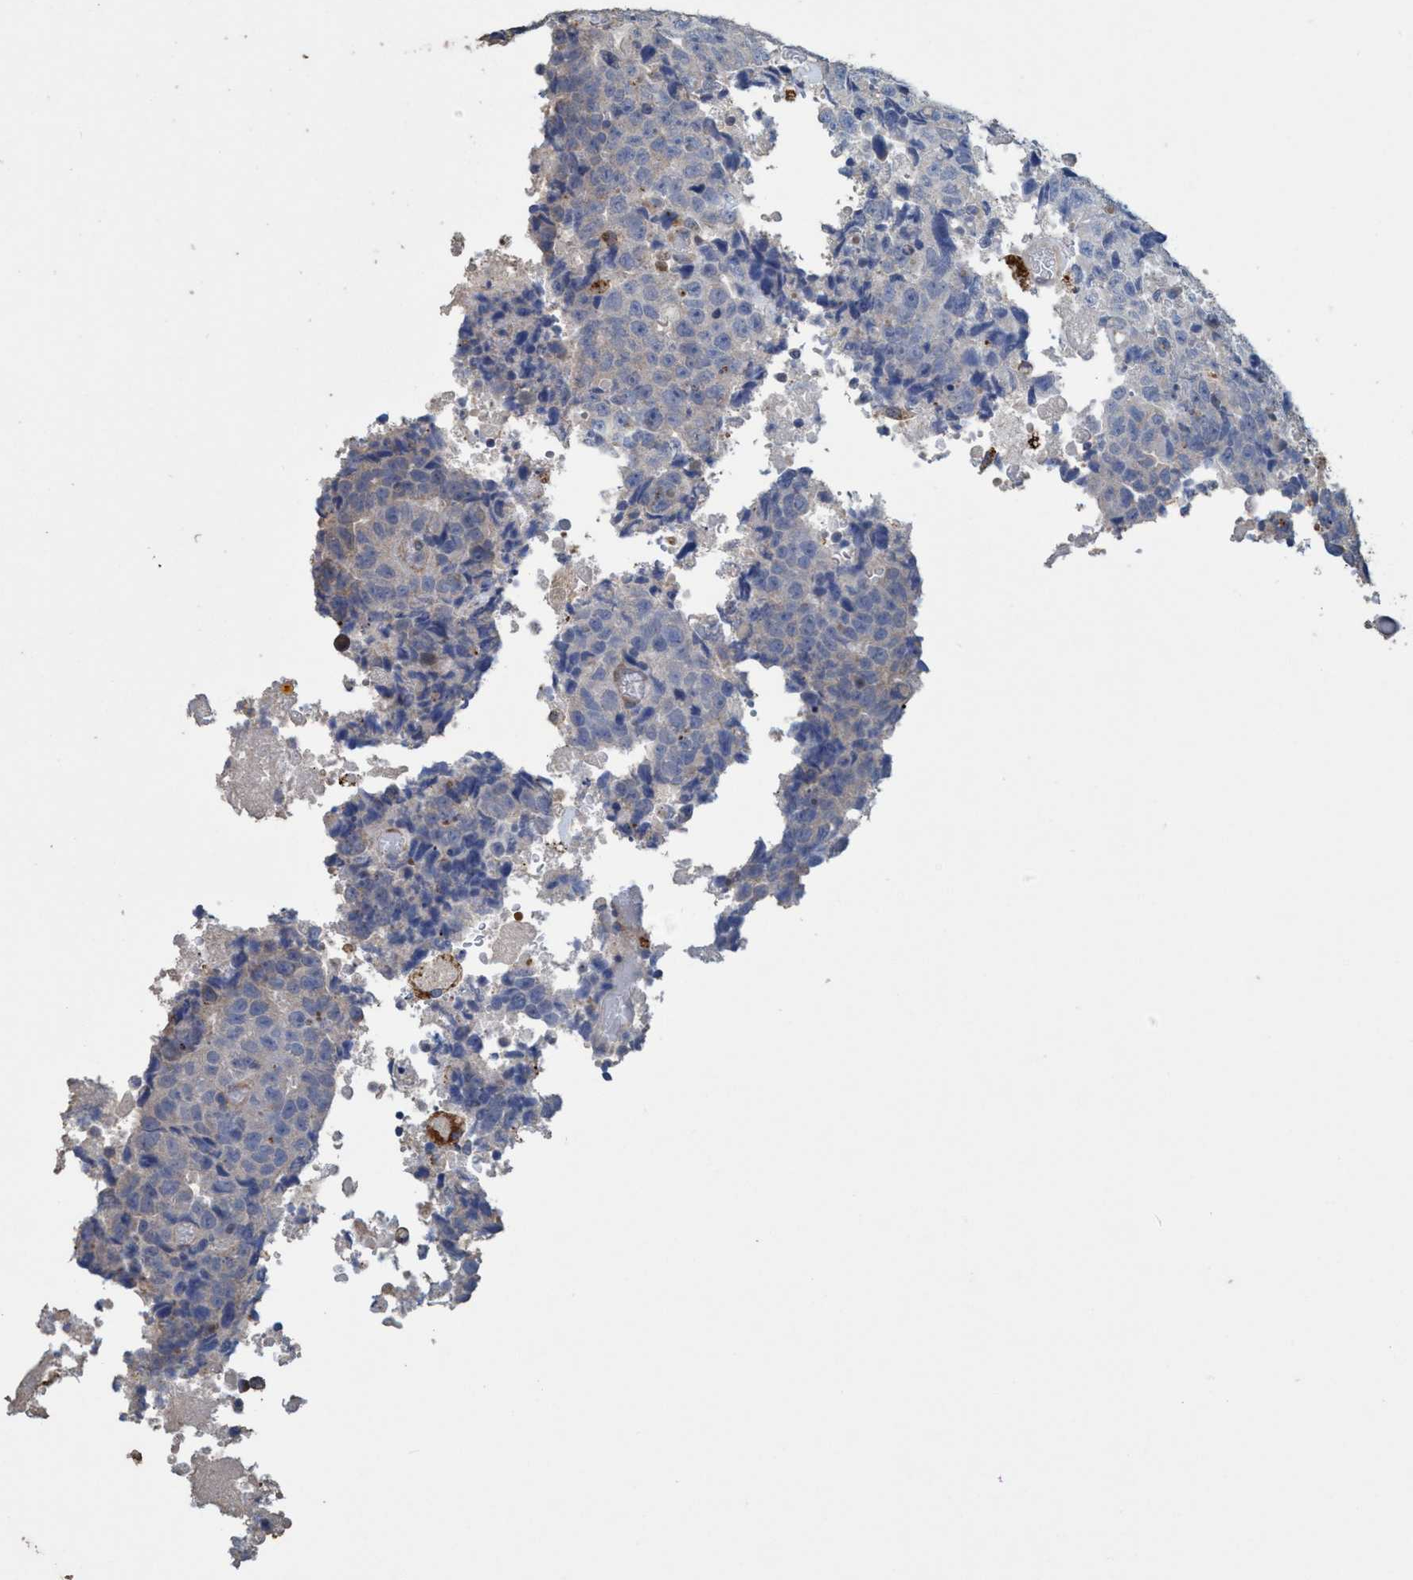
{"staining": {"intensity": "negative", "quantity": "none", "location": "none"}, "tissue": "testis cancer", "cell_type": "Tumor cells", "image_type": "cancer", "snomed": [{"axis": "morphology", "description": "Necrosis, NOS"}, {"axis": "morphology", "description": "Carcinoma, Embryonal, NOS"}, {"axis": "topography", "description": "Testis"}], "caption": "This photomicrograph is of embryonal carcinoma (testis) stained with immunohistochemistry (IHC) to label a protein in brown with the nuclei are counter-stained blue. There is no expression in tumor cells. The staining is performed using DAB brown chromogen with nuclei counter-stained in using hematoxylin.", "gene": "BBS9", "patient": {"sex": "male", "age": 19}}